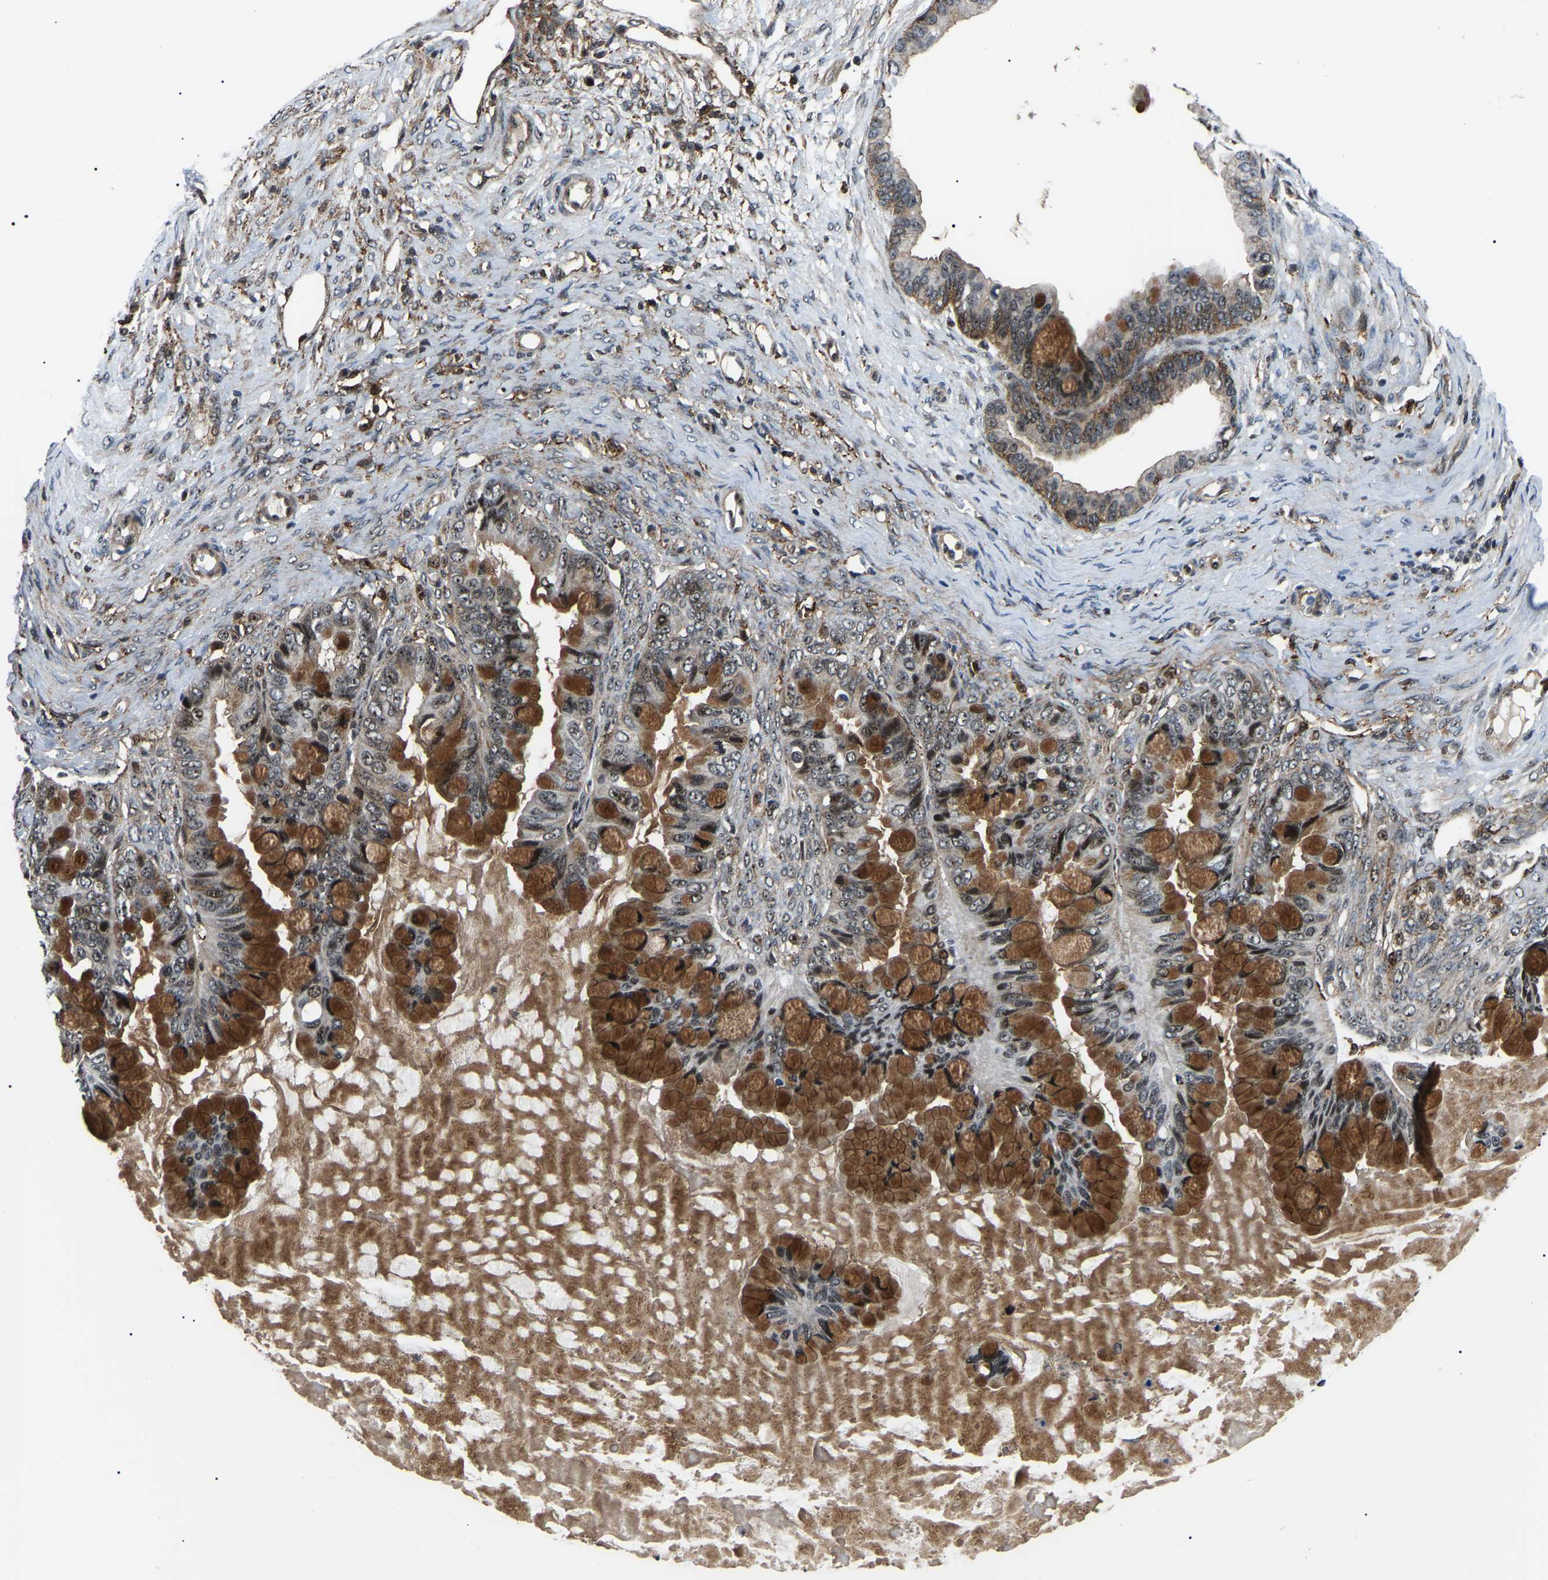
{"staining": {"intensity": "strong", "quantity": ">75%", "location": "cytoplasmic/membranous,nuclear"}, "tissue": "ovarian cancer", "cell_type": "Tumor cells", "image_type": "cancer", "snomed": [{"axis": "morphology", "description": "Cystadenocarcinoma, mucinous, NOS"}, {"axis": "topography", "description": "Ovary"}], "caption": "DAB (3,3'-diaminobenzidine) immunohistochemical staining of ovarian cancer demonstrates strong cytoplasmic/membranous and nuclear protein staining in about >75% of tumor cells.", "gene": "RRP1B", "patient": {"sex": "female", "age": 80}}